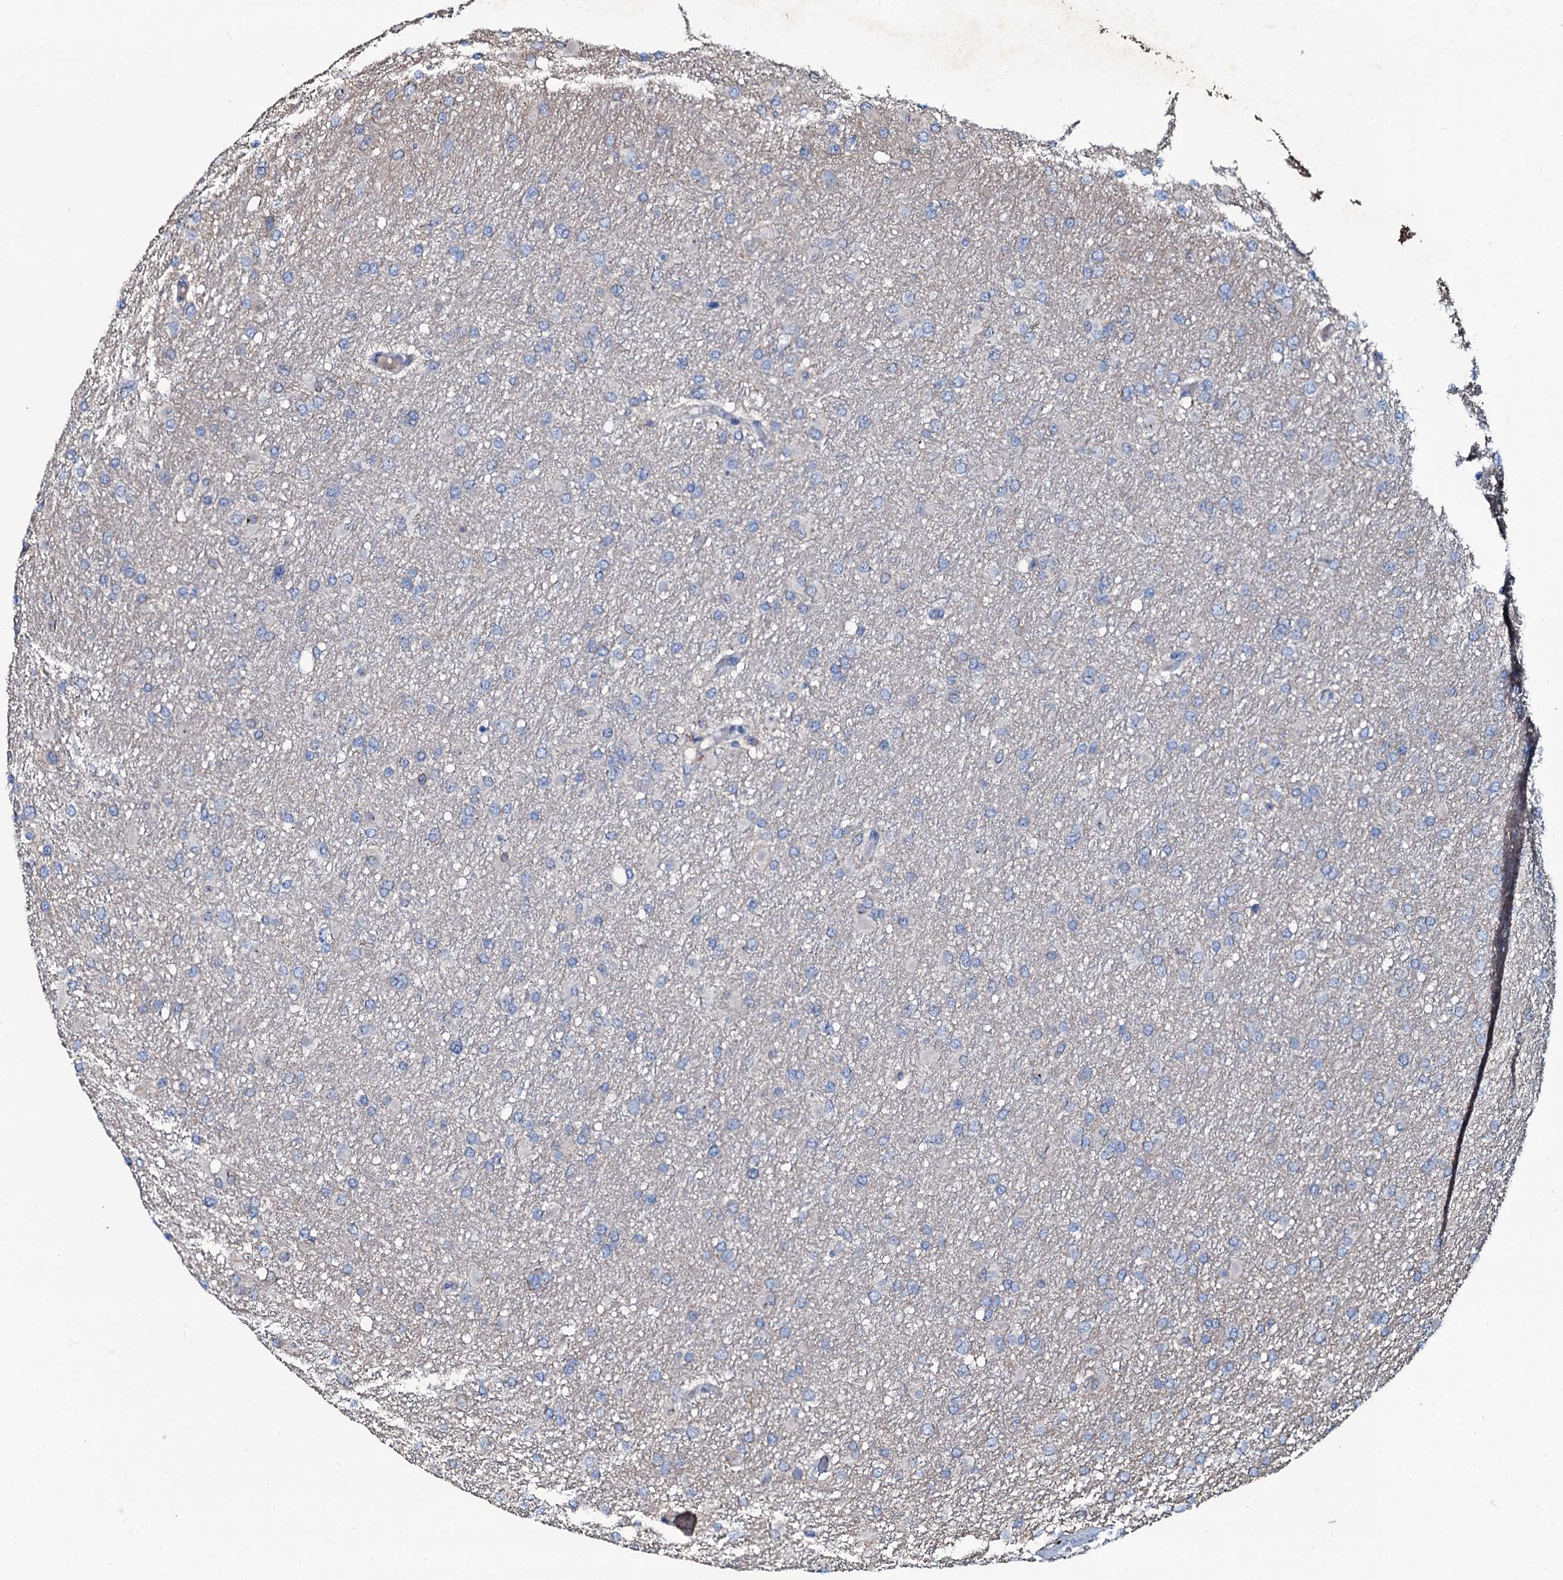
{"staining": {"intensity": "negative", "quantity": "none", "location": "none"}, "tissue": "glioma", "cell_type": "Tumor cells", "image_type": "cancer", "snomed": [{"axis": "morphology", "description": "Glioma, malignant, High grade"}, {"axis": "topography", "description": "Cerebral cortex"}], "caption": "DAB (3,3'-diaminobenzidine) immunohistochemical staining of human high-grade glioma (malignant) exhibits no significant staining in tumor cells. Nuclei are stained in blue.", "gene": "DMAC2", "patient": {"sex": "female", "age": 36}}